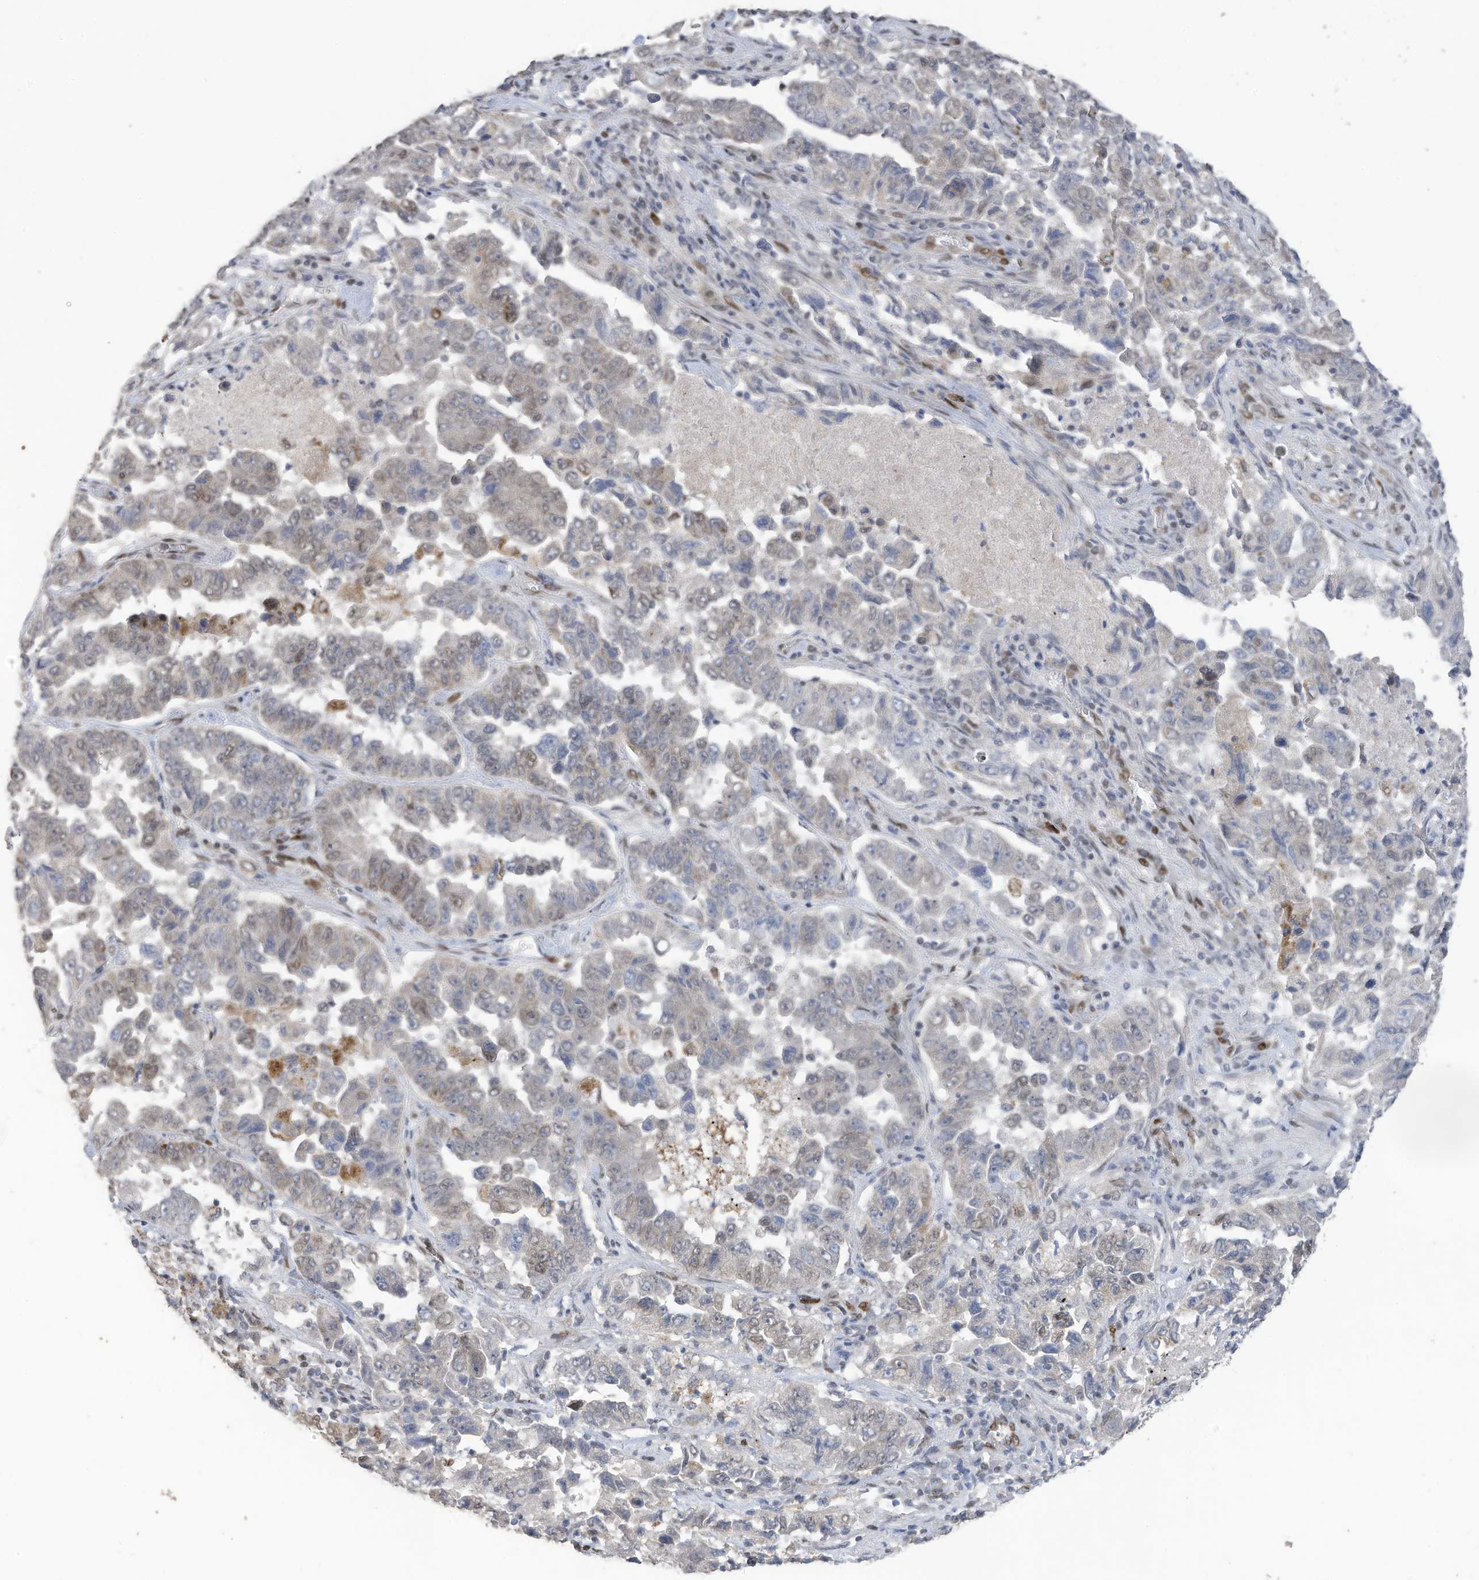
{"staining": {"intensity": "negative", "quantity": "none", "location": "none"}, "tissue": "lung cancer", "cell_type": "Tumor cells", "image_type": "cancer", "snomed": [{"axis": "morphology", "description": "Adenocarcinoma, NOS"}, {"axis": "topography", "description": "Lung"}], "caption": "Immunohistochemistry photomicrograph of neoplastic tissue: lung cancer stained with DAB (3,3'-diaminobenzidine) displays no significant protein positivity in tumor cells.", "gene": "RABL3", "patient": {"sex": "female", "age": 51}}